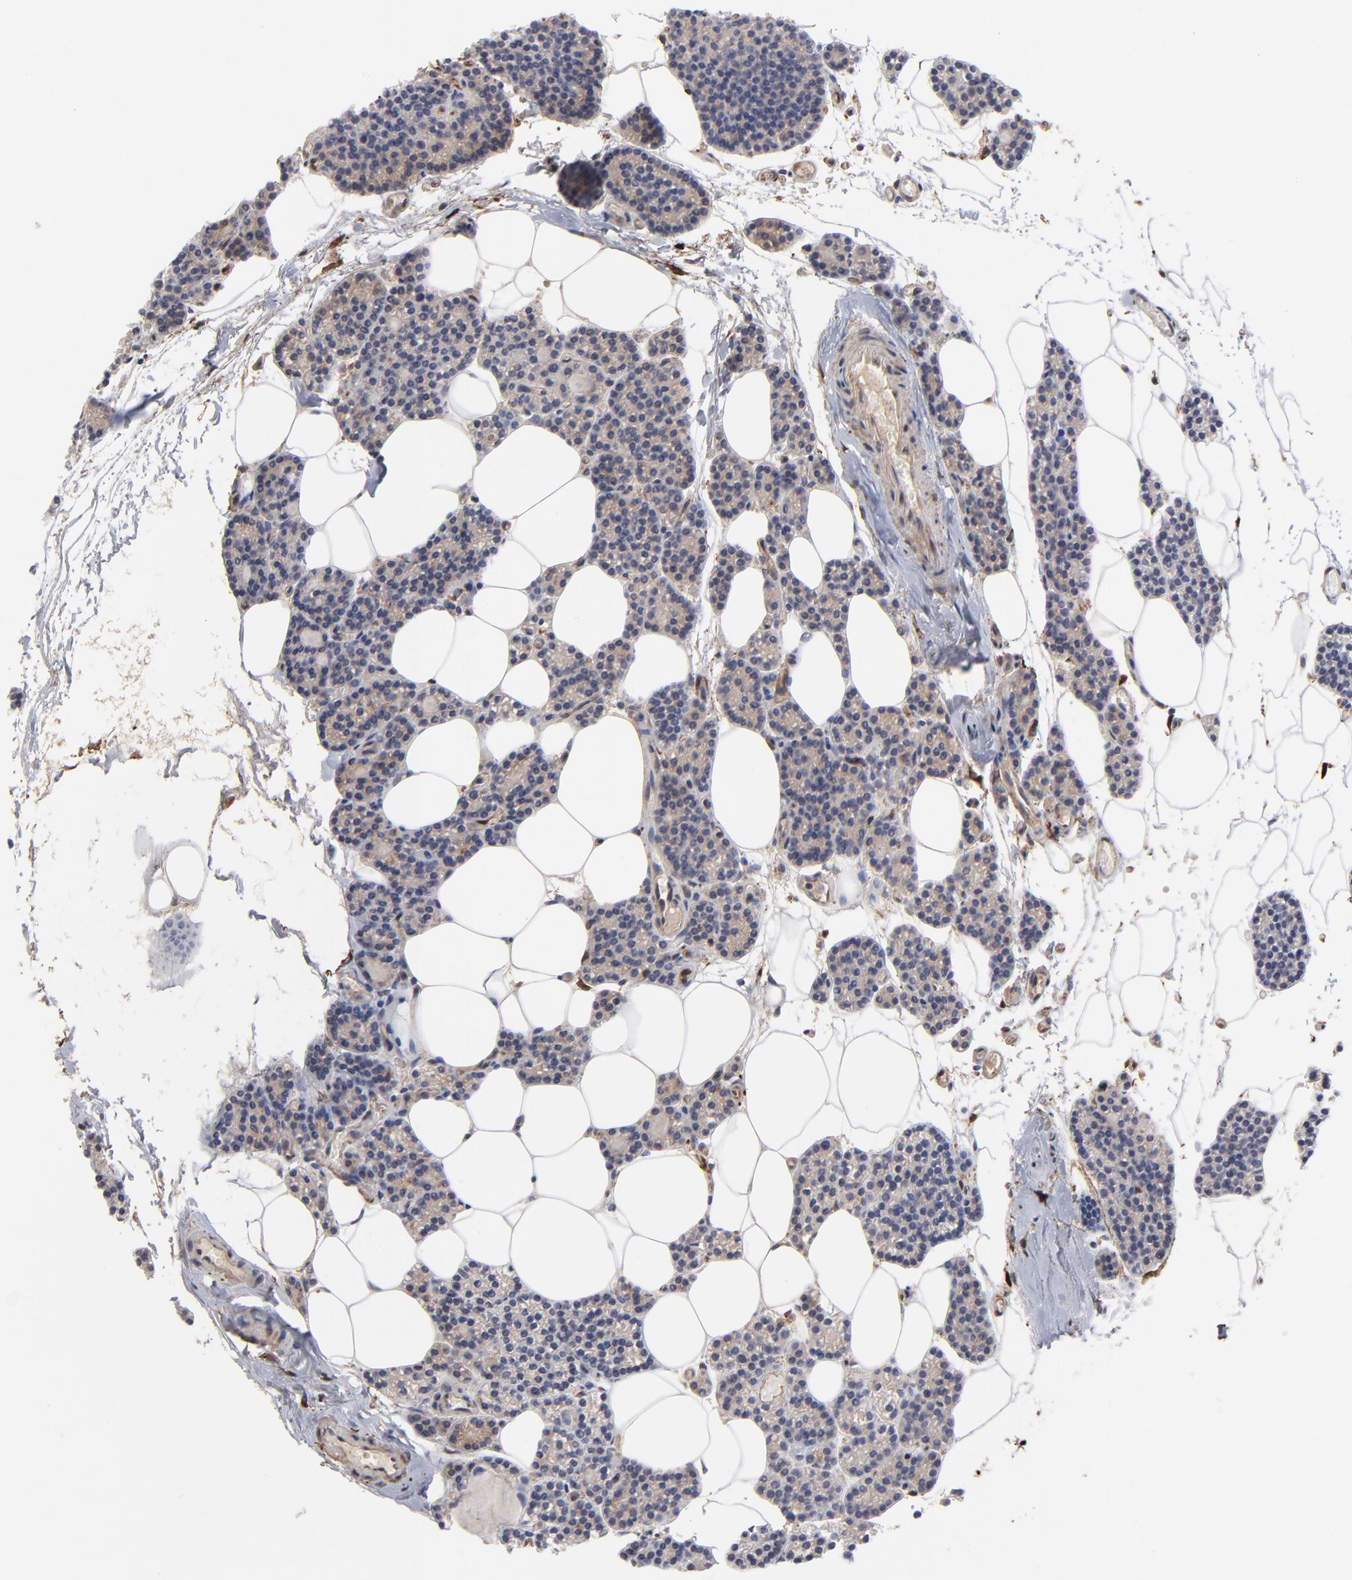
{"staining": {"intensity": "weak", "quantity": ">75%", "location": "cytoplasmic/membranous"}, "tissue": "parathyroid gland", "cell_type": "Glandular cells", "image_type": "normal", "snomed": [{"axis": "morphology", "description": "Normal tissue, NOS"}, {"axis": "topography", "description": "Parathyroid gland"}], "caption": "Brown immunohistochemical staining in unremarkable human parathyroid gland shows weak cytoplasmic/membranous positivity in about >75% of glandular cells. (DAB (3,3'-diaminobenzidine) = brown stain, brightfield microscopy at high magnification).", "gene": "CILP", "patient": {"sex": "female", "age": 66}}